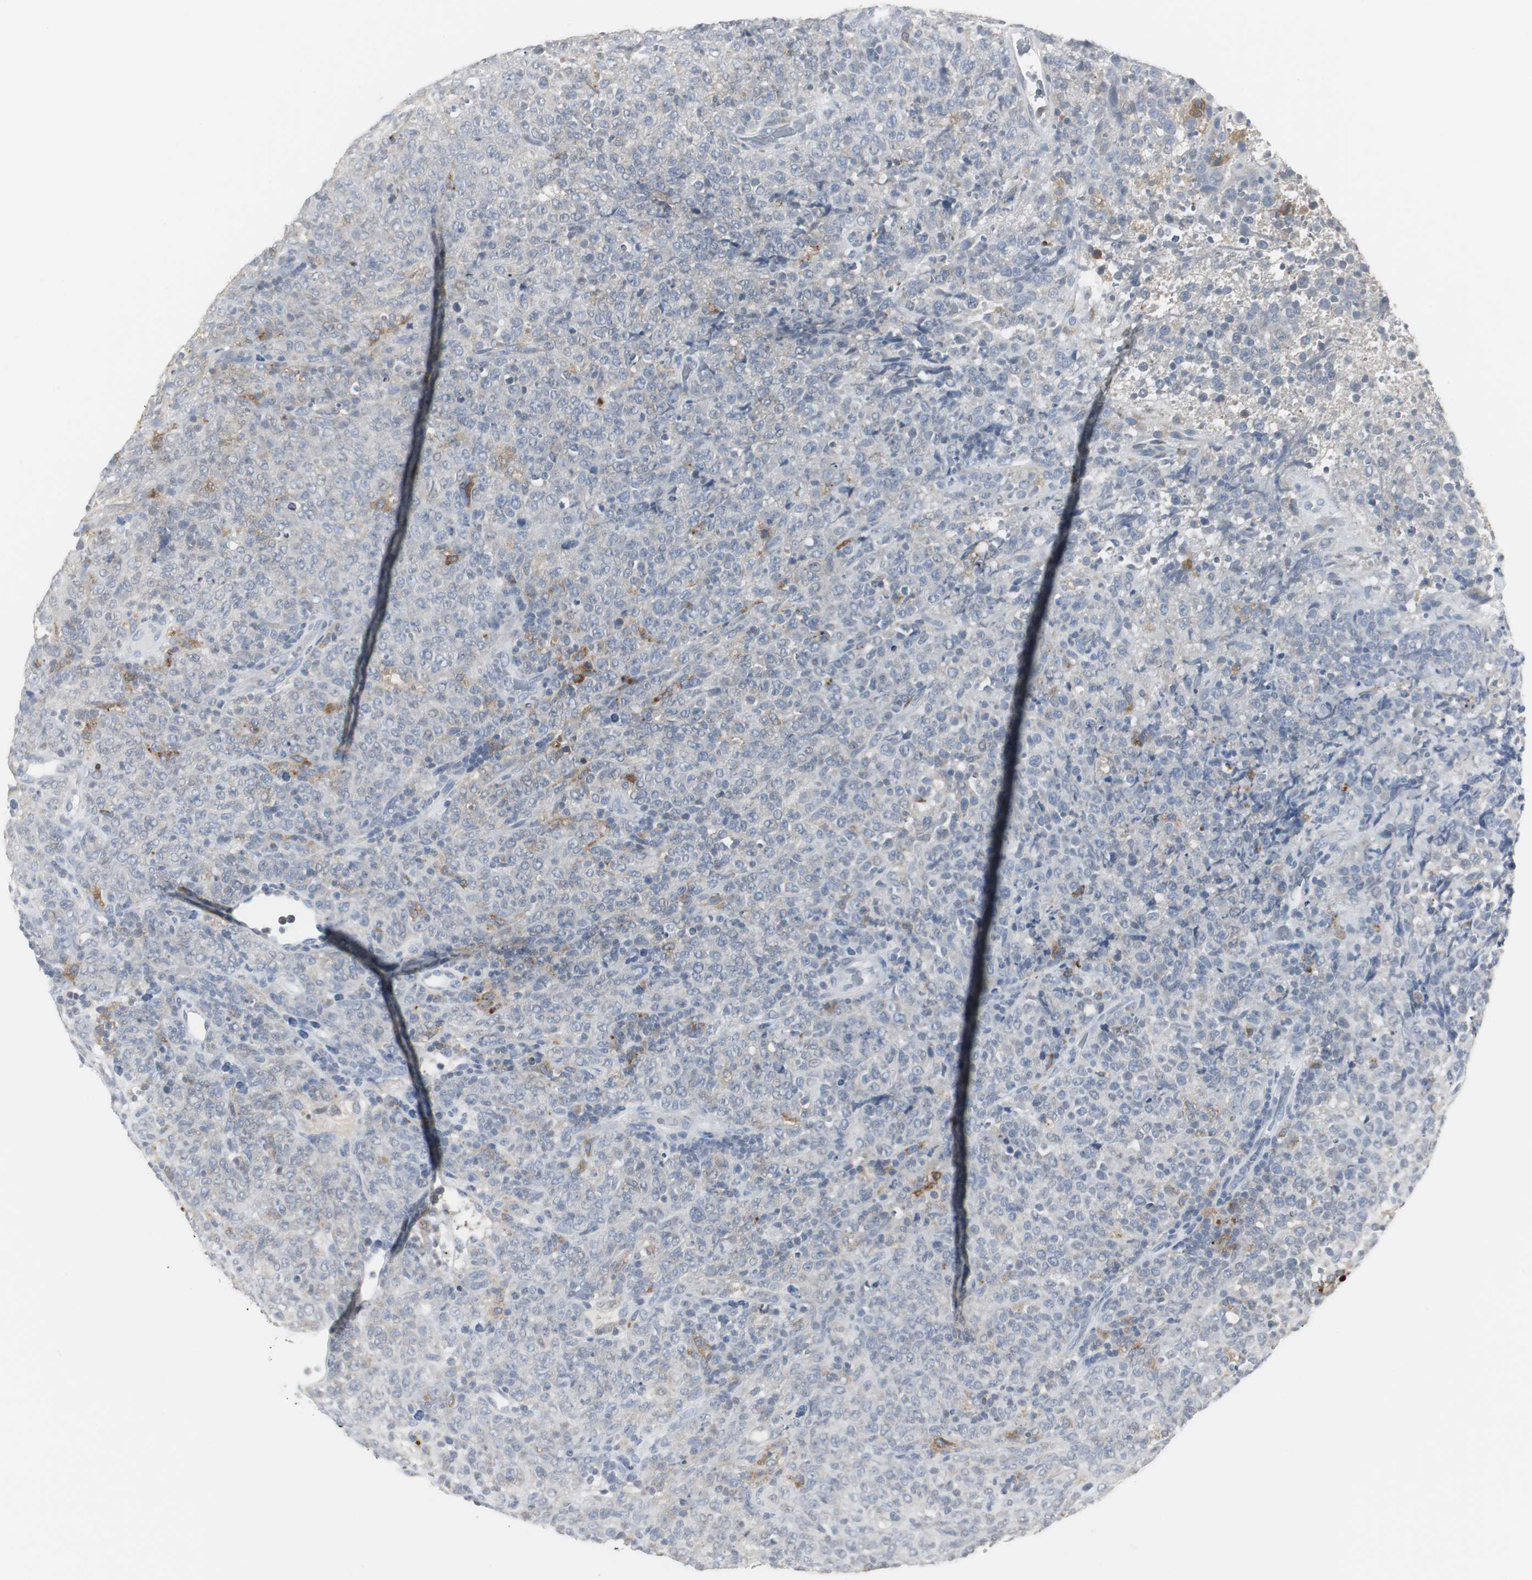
{"staining": {"intensity": "negative", "quantity": "none", "location": "none"}, "tissue": "lymphoma", "cell_type": "Tumor cells", "image_type": "cancer", "snomed": [{"axis": "morphology", "description": "Malignant lymphoma, non-Hodgkin's type, High grade"}, {"axis": "topography", "description": "Tonsil"}], "caption": "High magnification brightfield microscopy of malignant lymphoma, non-Hodgkin's type (high-grade) stained with DAB (3,3'-diaminobenzidine) (brown) and counterstained with hematoxylin (blue): tumor cells show no significant staining.", "gene": "PI15", "patient": {"sex": "female", "age": 36}}